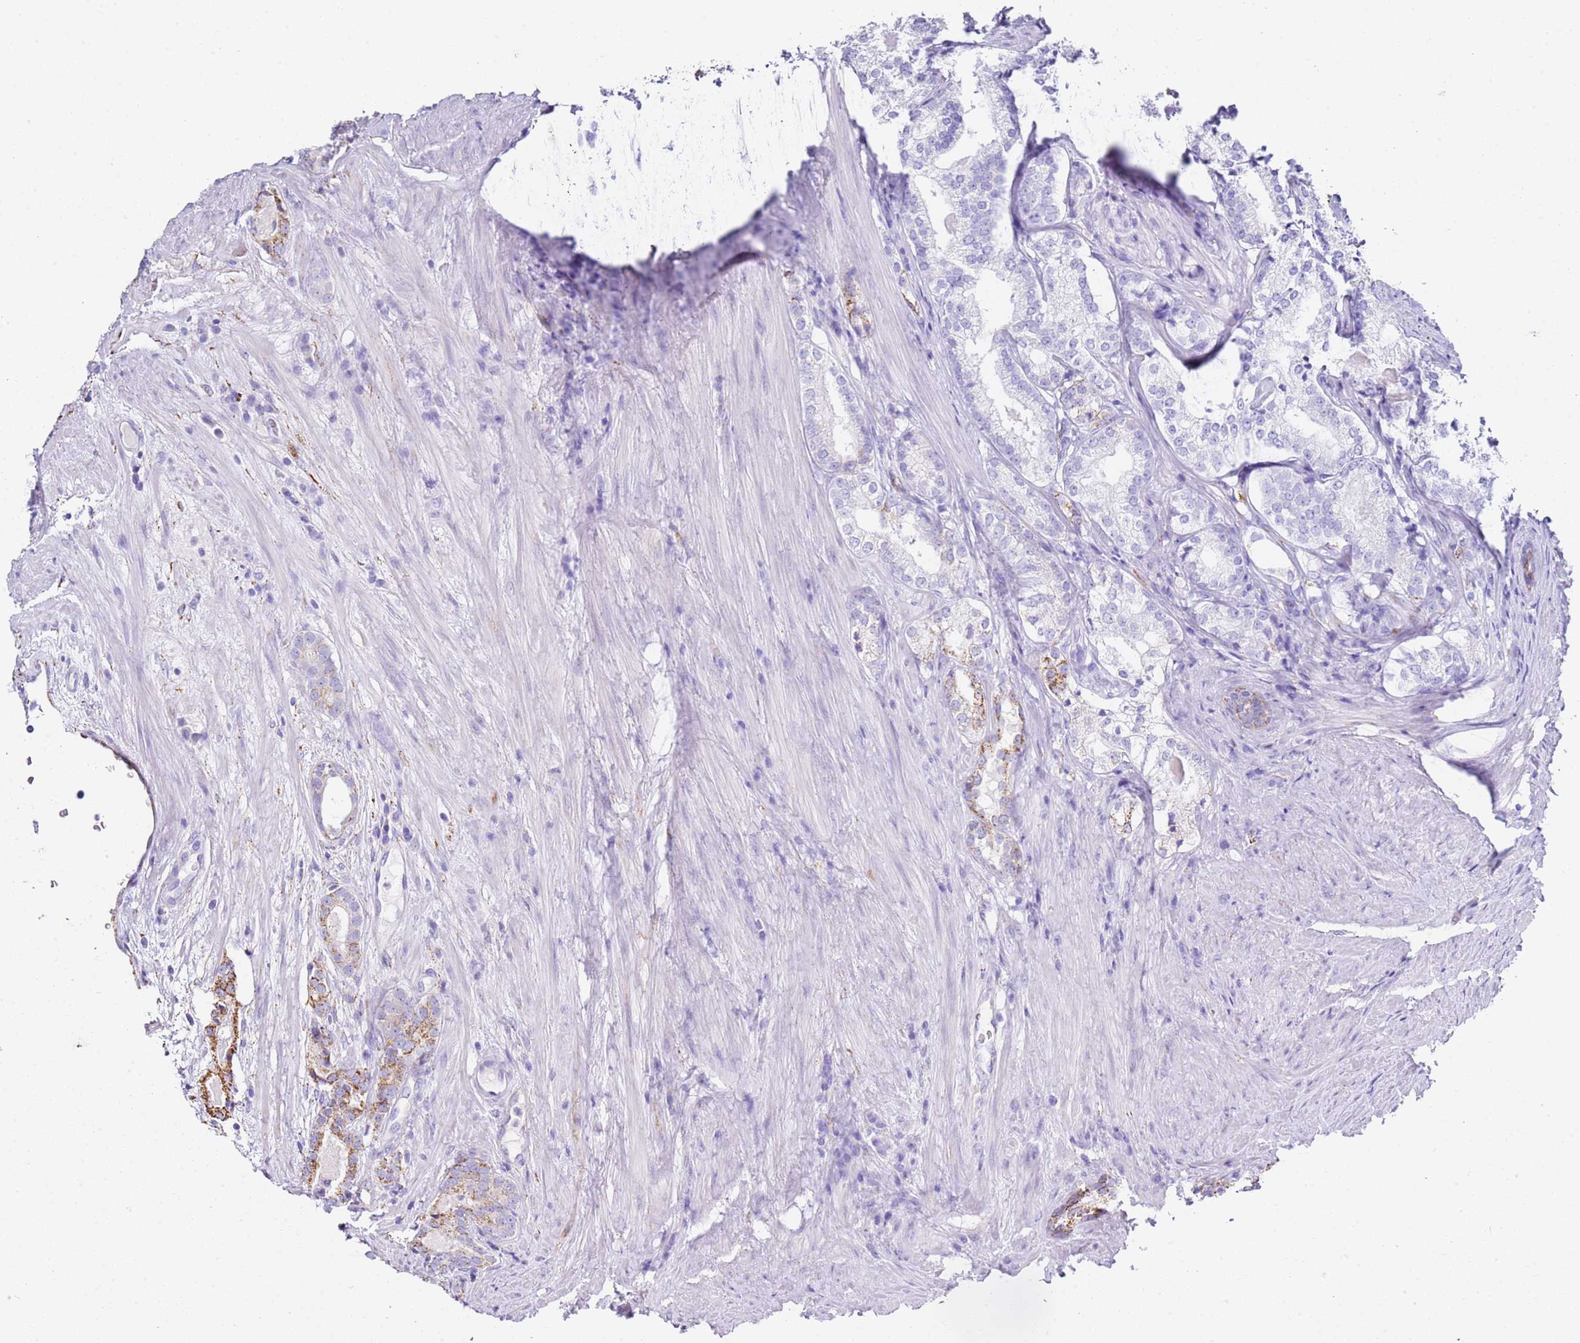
{"staining": {"intensity": "moderate", "quantity": "<25%", "location": "cytoplasmic/membranous"}, "tissue": "prostate cancer", "cell_type": "Tumor cells", "image_type": "cancer", "snomed": [{"axis": "morphology", "description": "Adenocarcinoma, Low grade"}, {"axis": "topography", "description": "Prostate"}], "caption": "The micrograph reveals immunohistochemical staining of low-grade adenocarcinoma (prostate). There is moderate cytoplasmic/membranous staining is appreciated in about <25% of tumor cells.", "gene": "PTBP2", "patient": {"sex": "male", "age": 68}}